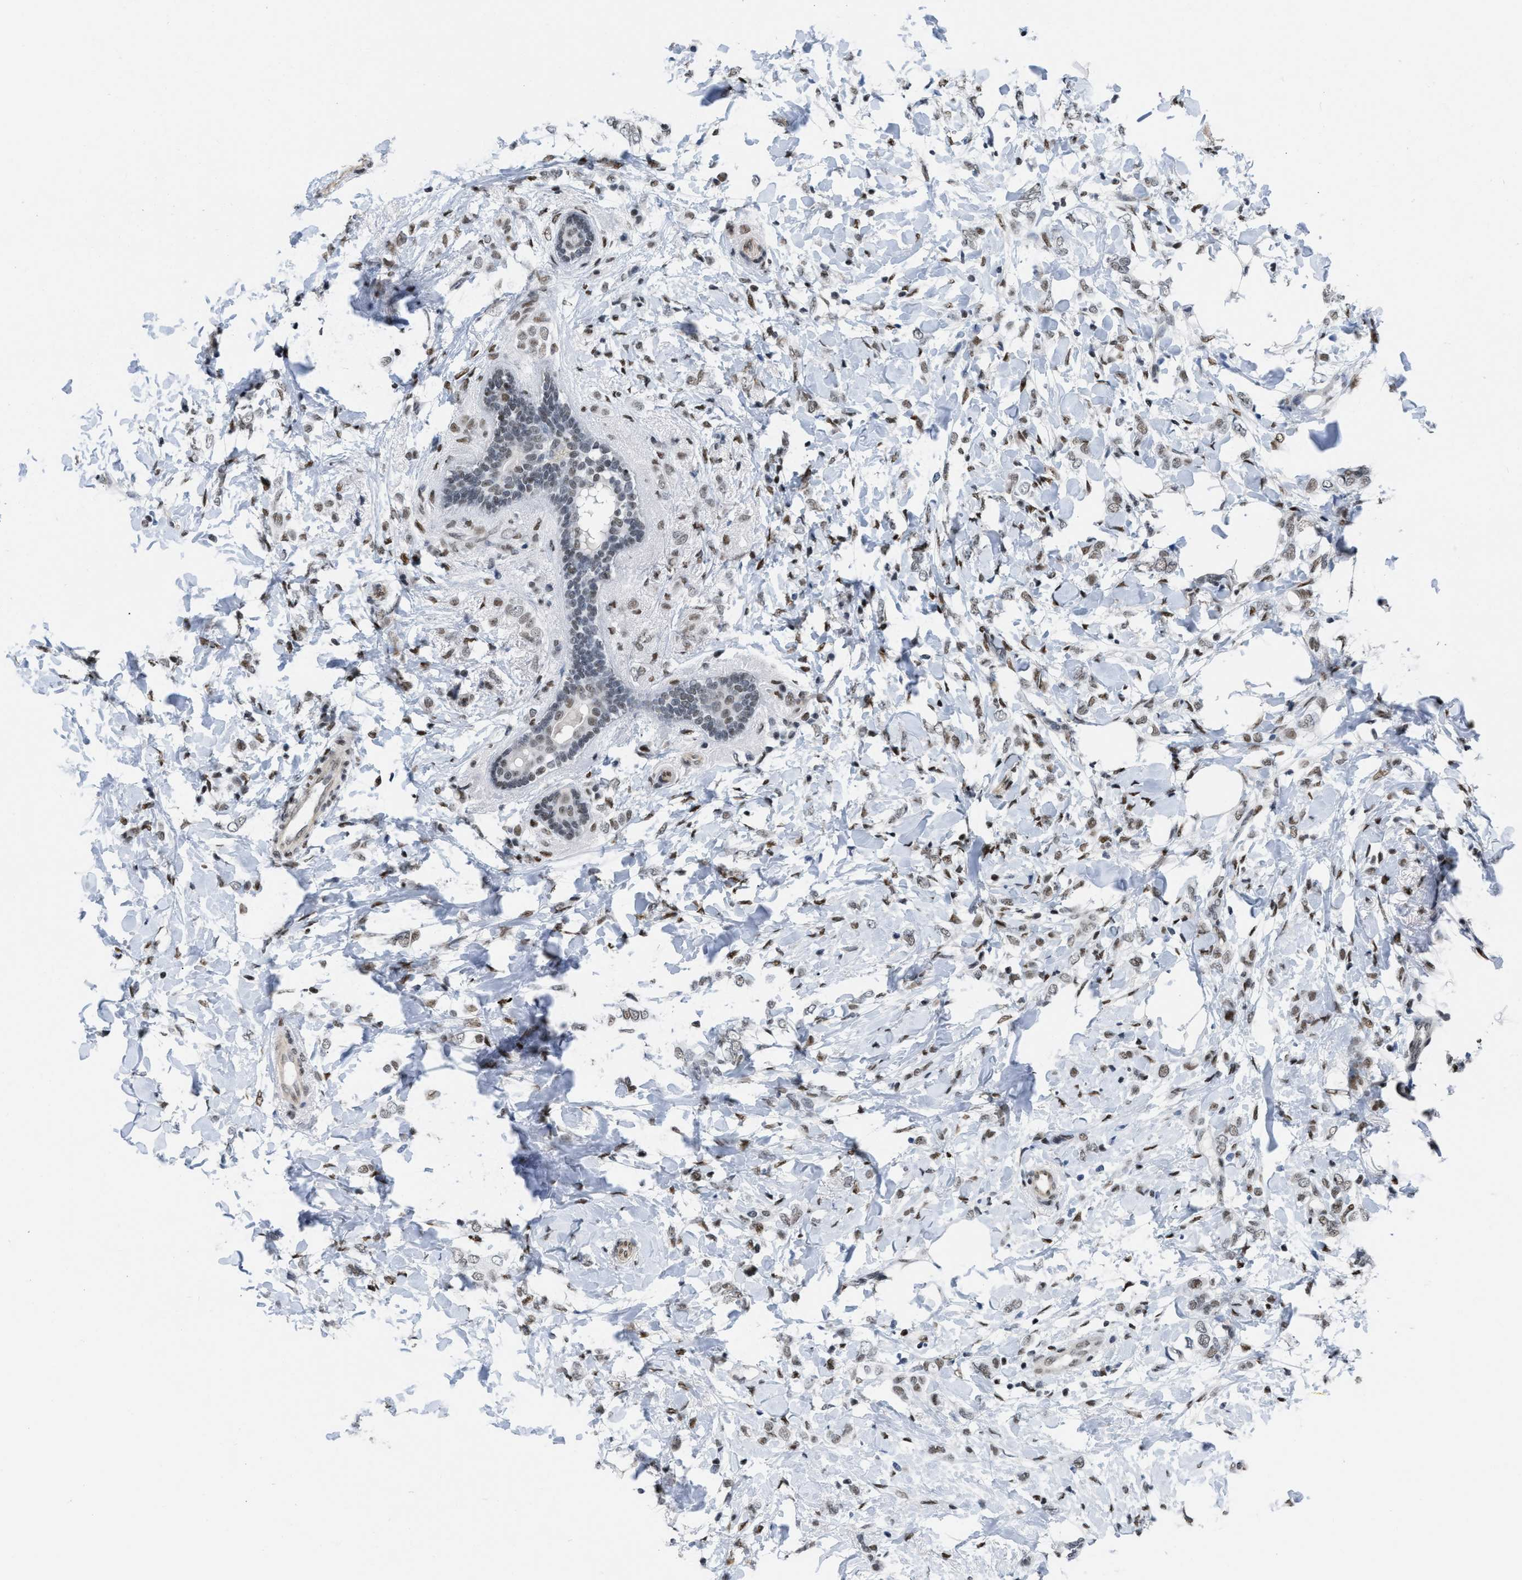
{"staining": {"intensity": "weak", "quantity": "<25%", "location": "nuclear"}, "tissue": "breast cancer", "cell_type": "Tumor cells", "image_type": "cancer", "snomed": [{"axis": "morphology", "description": "Normal tissue, NOS"}, {"axis": "morphology", "description": "Lobular carcinoma"}, {"axis": "topography", "description": "Breast"}], "caption": "There is no significant positivity in tumor cells of lobular carcinoma (breast).", "gene": "MIER1", "patient": {"sex": "female", "age": 47}}